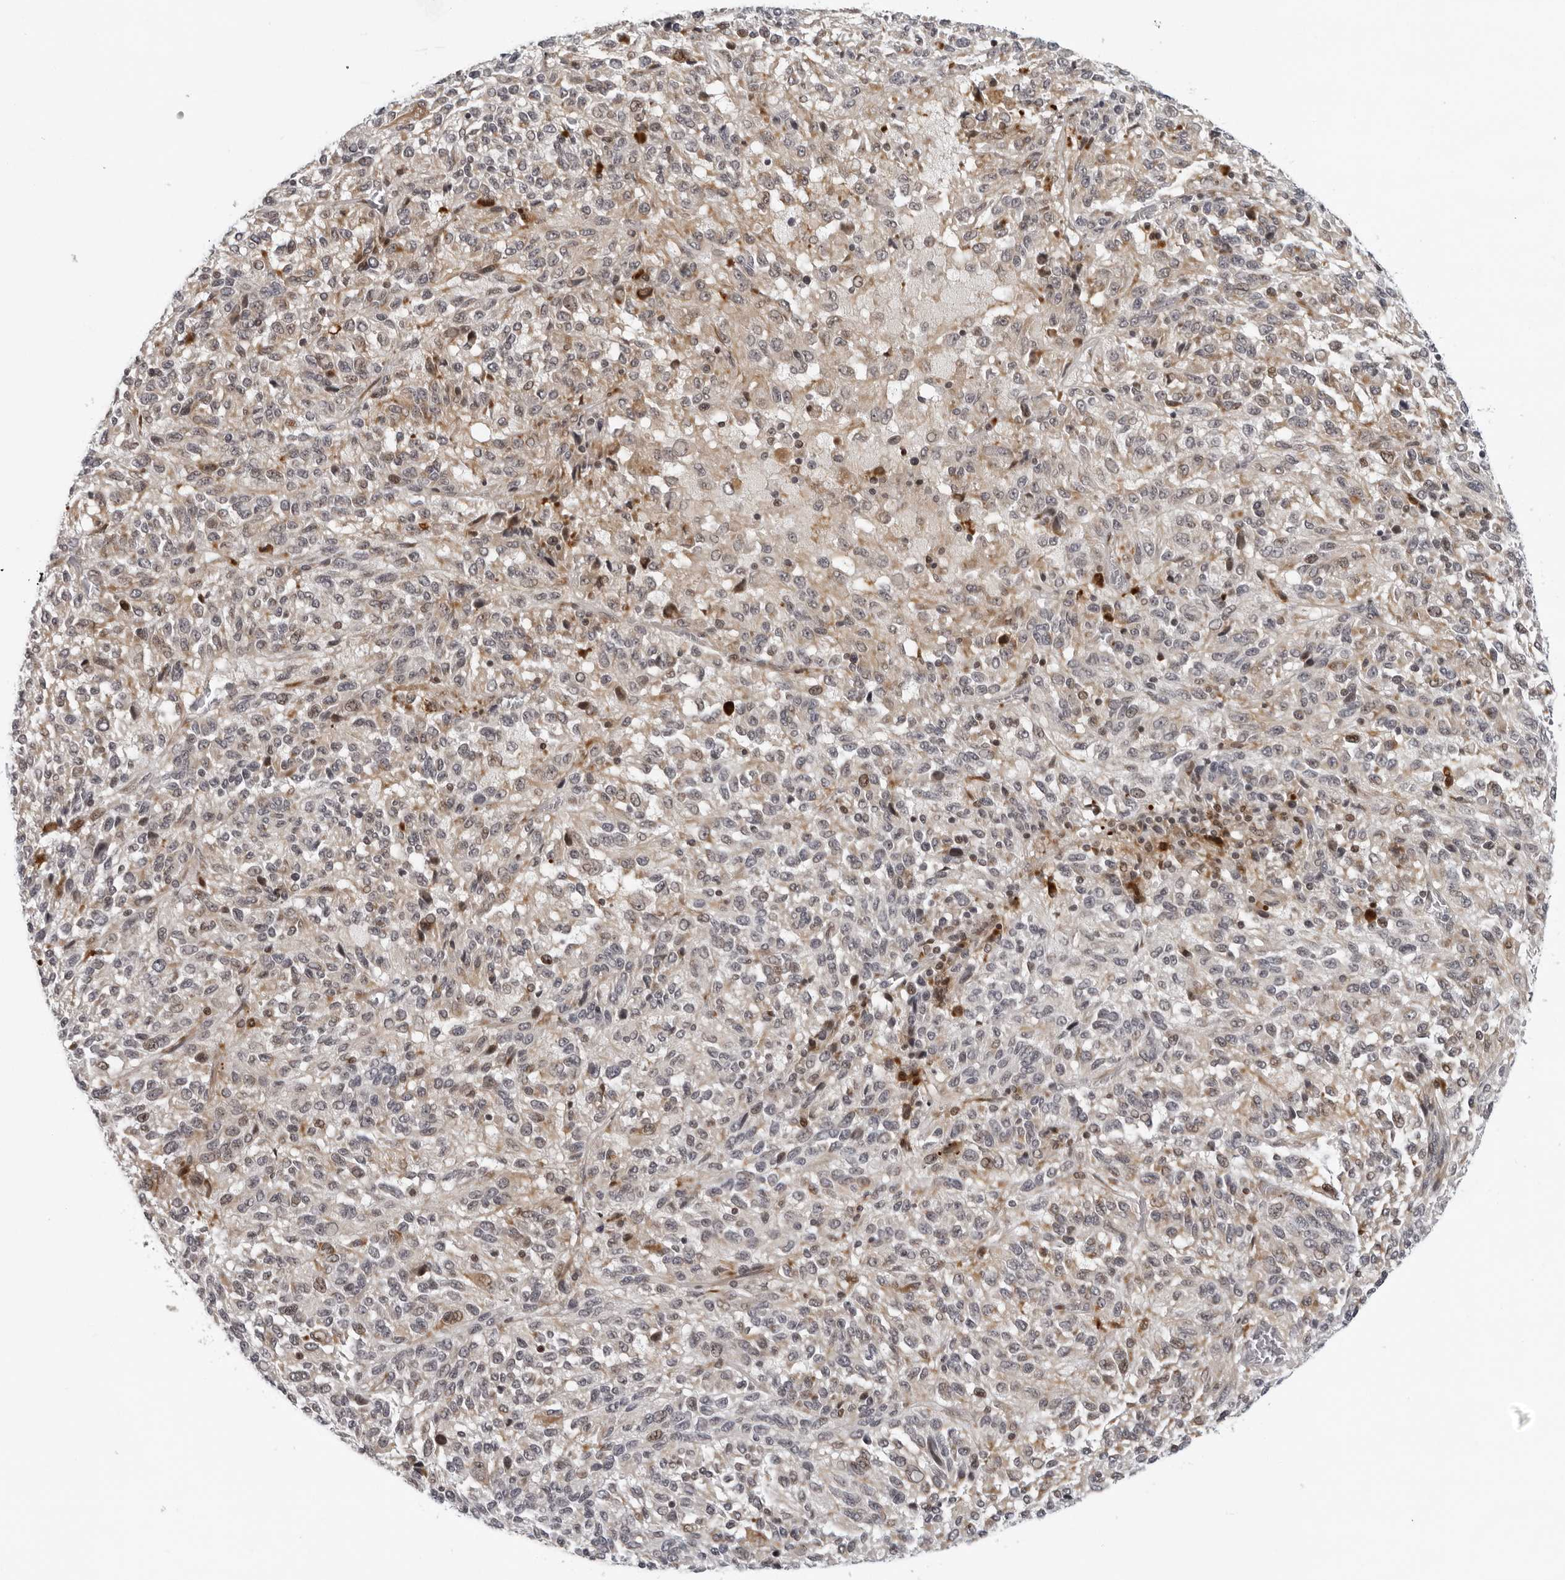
{"staining": {"intensity": "weak", "quantity": "<25%", "location": "cytoplasmic/membranous"}, "tissue": "melanoma", "cell_type": "Tumor cells", "image_type": "cancer", "snomed": [{"axis": "morphology", "description": "Malignant melanoma, Metastatic site"}, {"axis": "topography", "description": "Lung"}], "caption": "DAB immunohistochemical staining of malignant melanoma (metastatic site) reveals no significant staining in tumor cells.", "gene": "PIP4K2C", "patient": {"sex": "male", "age": 64}}